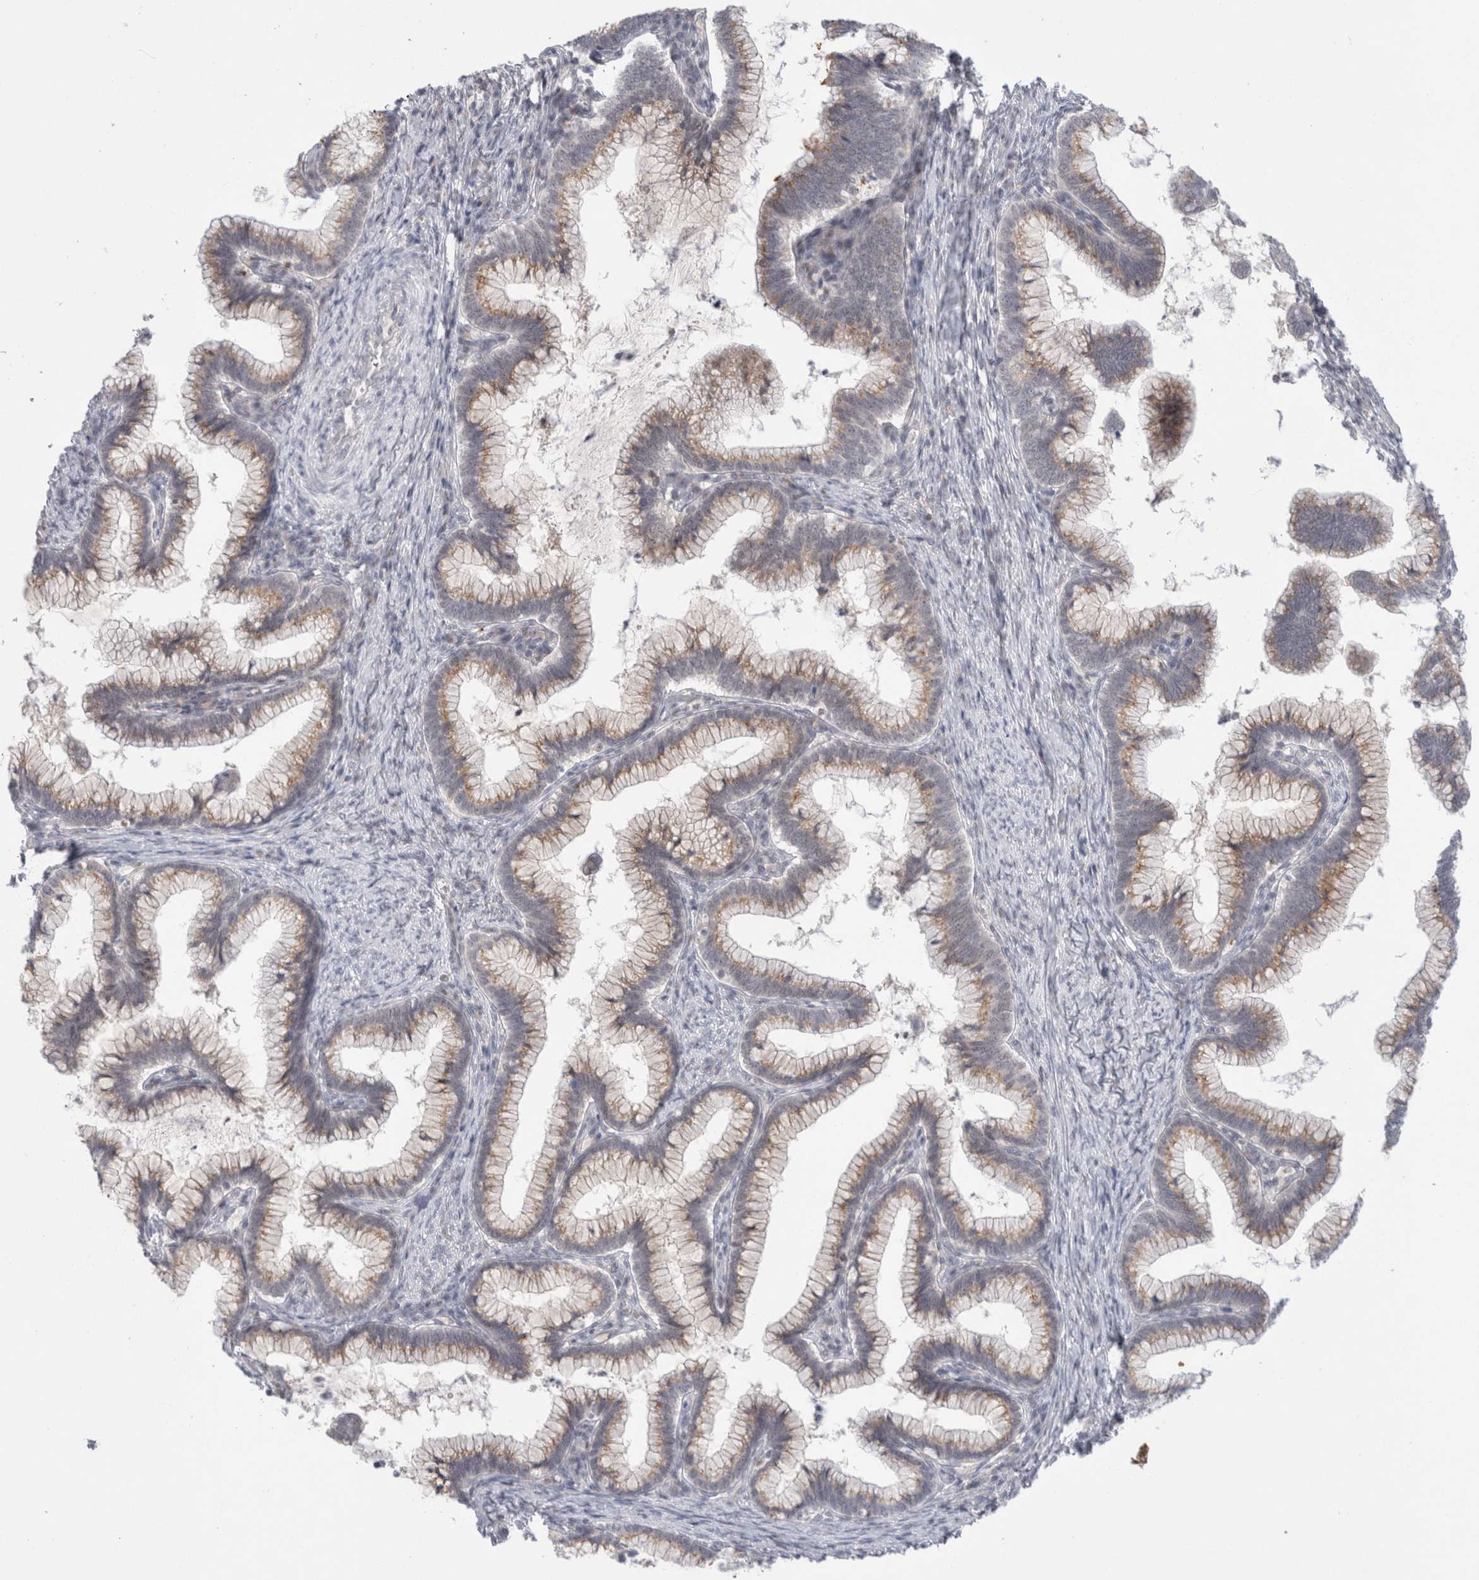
{"staining": {"intensity": "weak", "quantity": ">75%", "location": "cytoplasmic/membranous"}, "tissue": "cervical cancer", "cell_type": "Tumor cells", "image_type": "cancer", "snomed": [{"axis": "morphology", "description": "Adenocarcinoma, NOS"}, {"axis": "topography", "description": "Cervix"}], "caption": "Tumor cells reveal low levels of weak cytoplasmic/membranous expression in approximately >75% of cells in cervical cancer (adenocarcinoma).", "gene": "CERS5", "patient": {"sex": "female", "age": 36}}